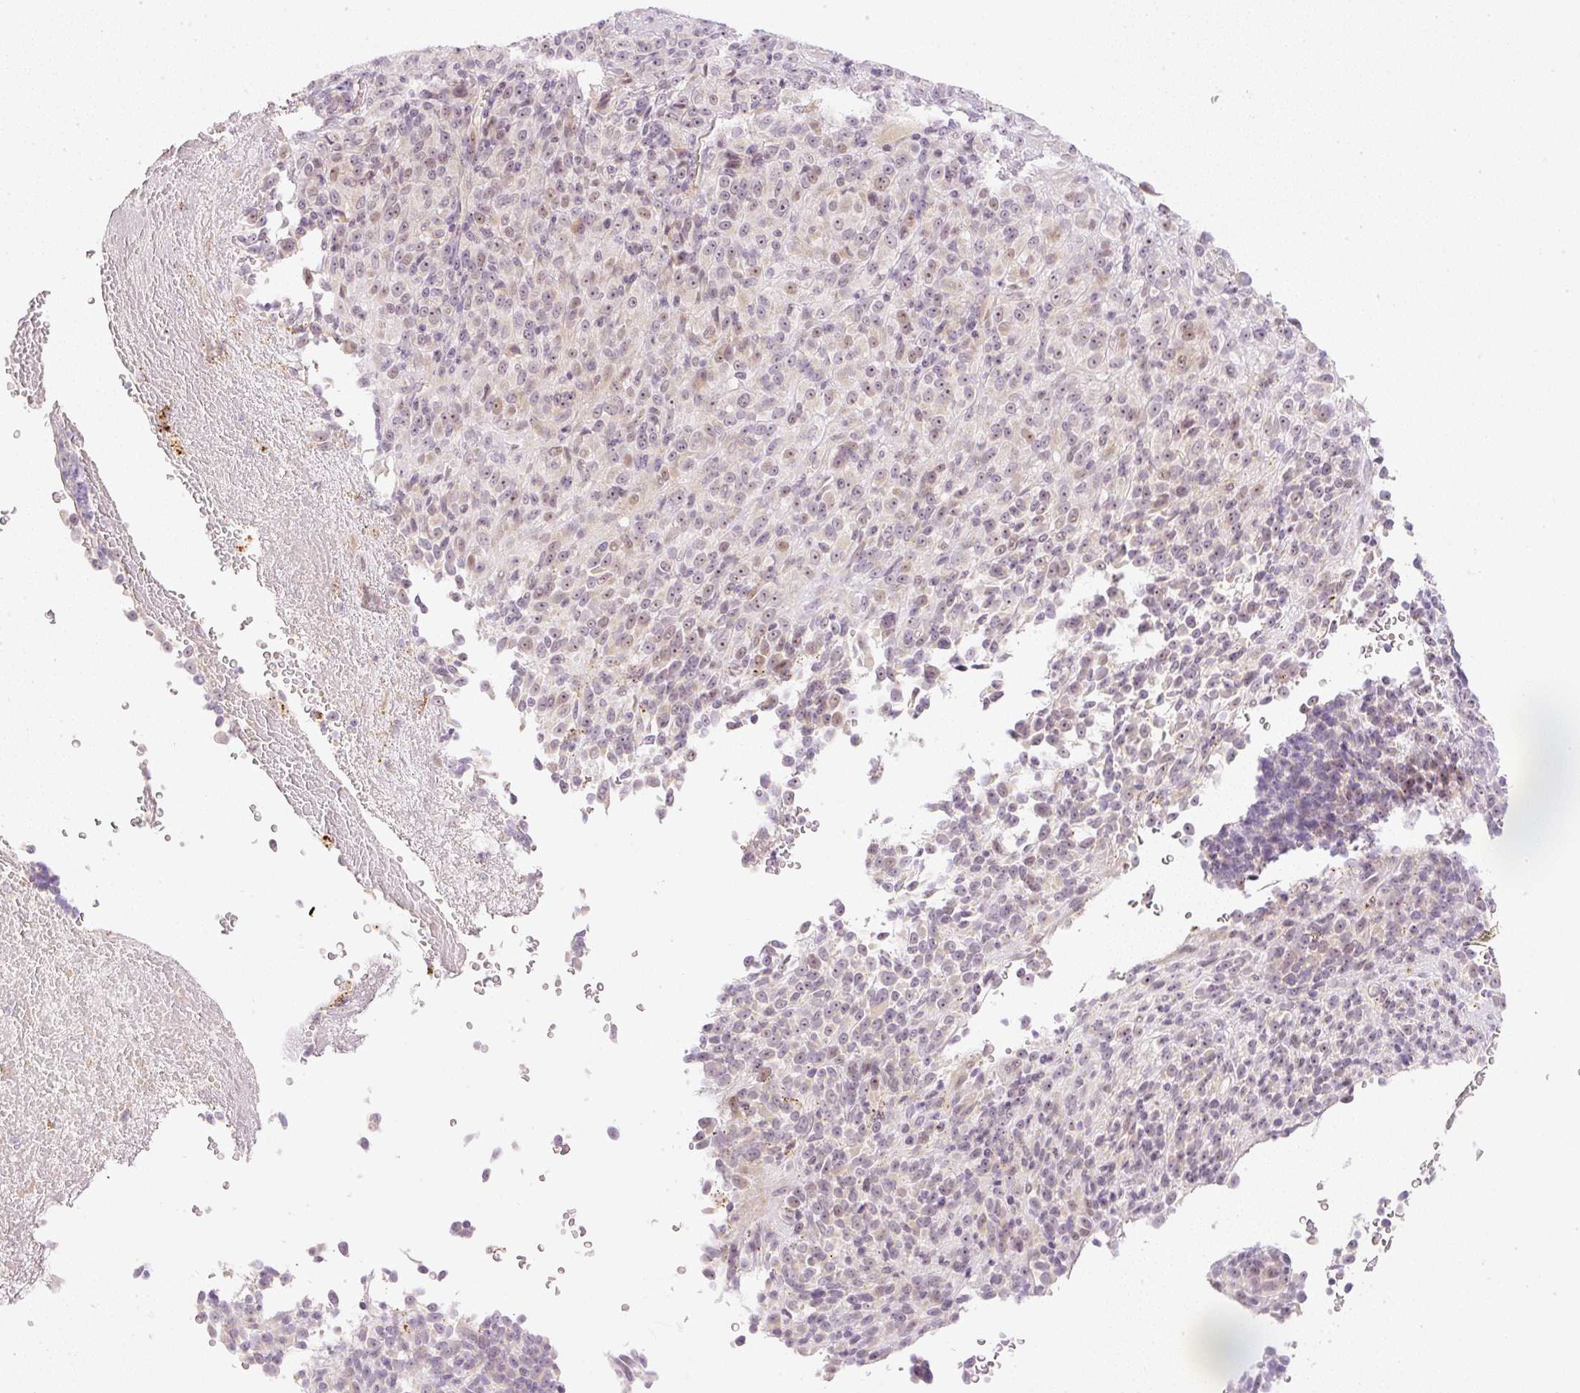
{"staining": {"intensity": "weak", "quantity": ">75%", "location": "cytoplasmic/membranous,nuclear"}, "tissue": "melanoma", "cell_type": "Tumor cells", "image_type": "cancer", "snomed": [{"axis": "morphology", "description": "Malignant melanoma, Metastatic site"}, {"axis": "topography", "description": "Brain"}], "caption": "Immunohistochemistry (IHC) staining of melanoma, which exhibits low levels of weak cytoplasmic/membranous and nuclear positivity in approximately >75% of tumor cells indicating weak cytoplasmic/membranous and nuclear protein positivity. The staining was performed using DAB (brown) for protein detection and nuclei were counterstained in hematoxylin (blue).", "gene": "AAR2", "patient": {"sex": "female", "age": 56}}